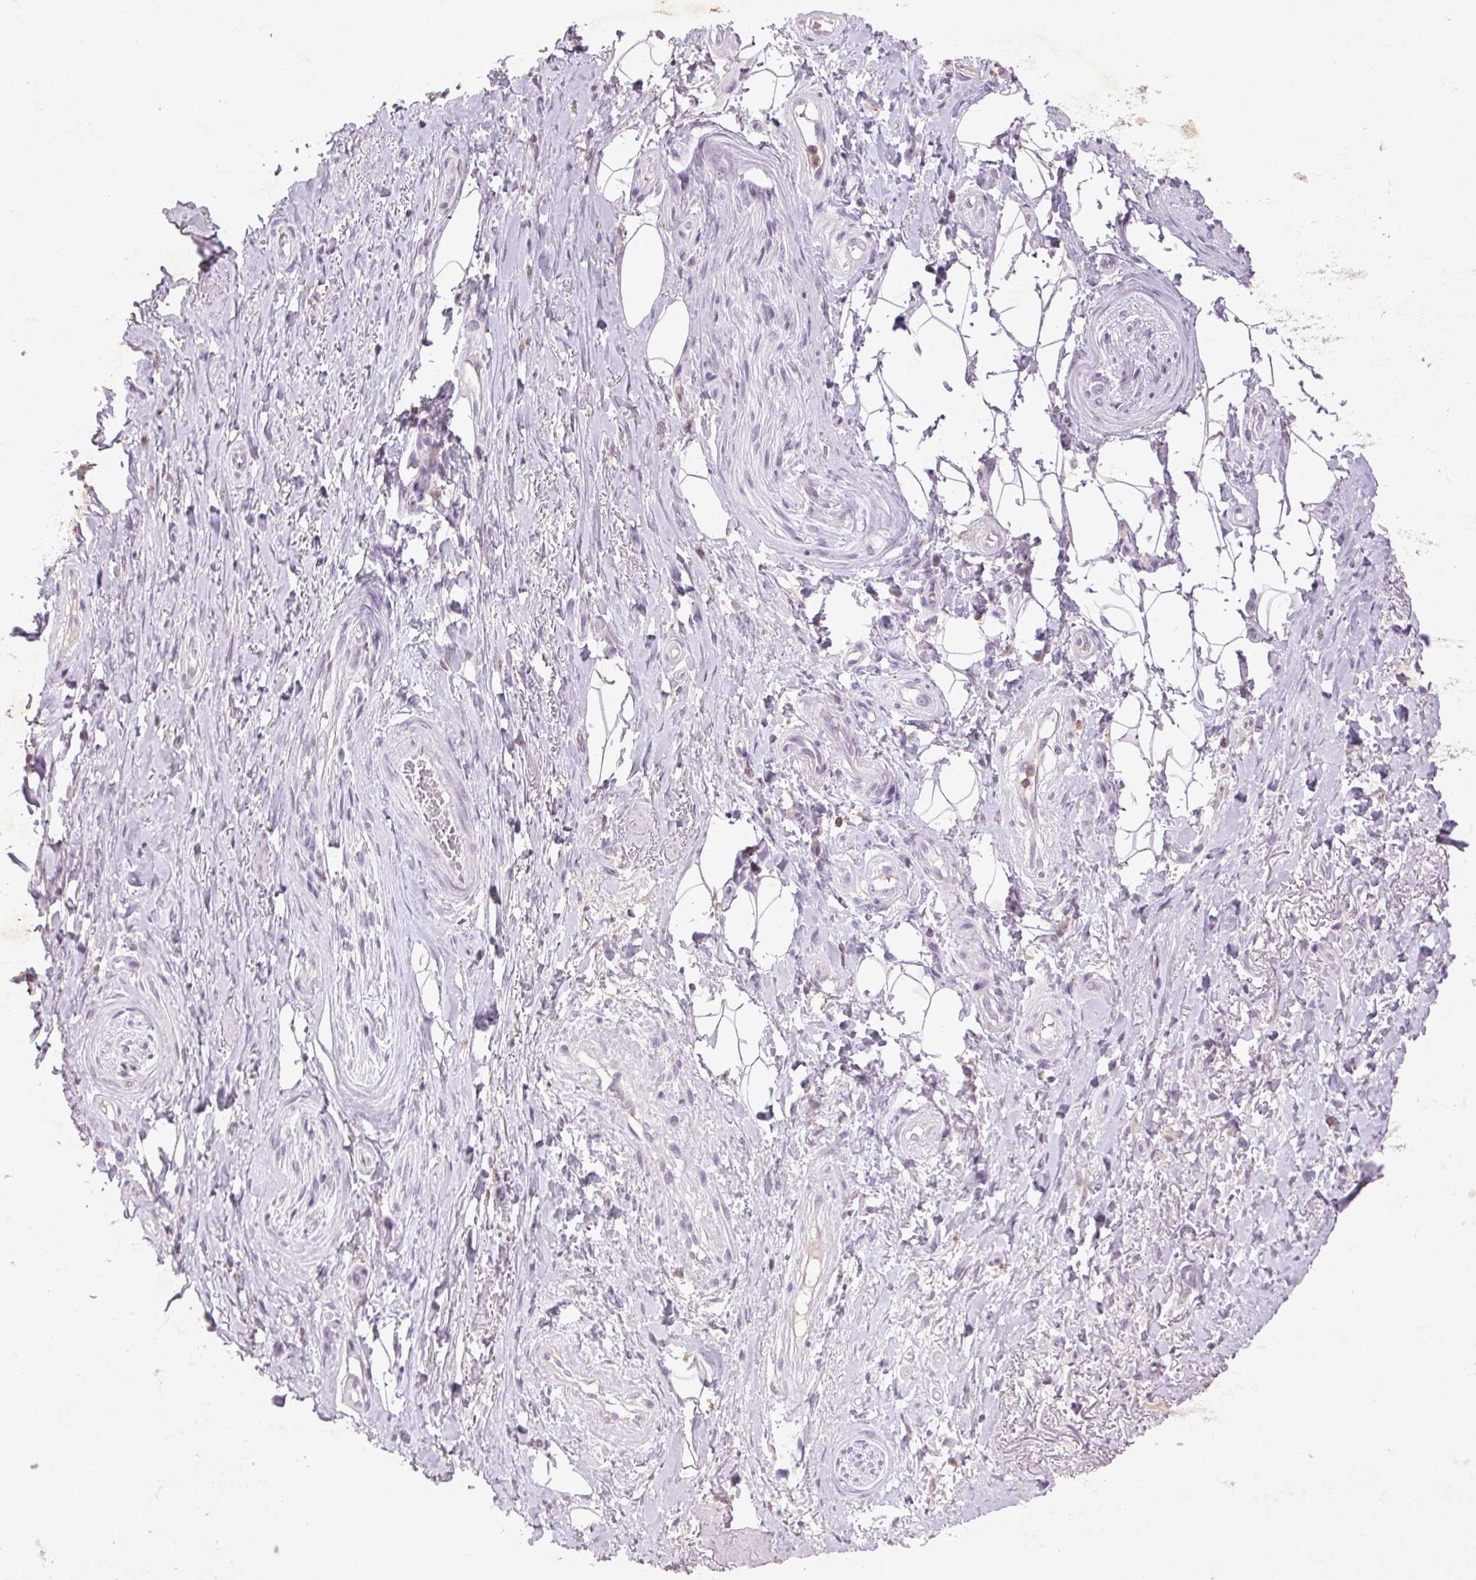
{"staining": {"intensity": "negative", "quantity": "none", "location": "none"}, "tissue": "adipose tissue", "cell_type": "Adipocytes", "image_type": "normal", "snomed": [{"axis": "morphology", "description": "Normal tissue, NOS"}, {"axis": "topography", "description": "Anal"}, {"axis": "topography", "description": "Peripheral nerve tissue"}], "caption": "Adipose tissue stained for a protein using IHC shows no staining adipocytes.", "gene": "FNDC7", "patient": {"sex": "male", "age": 53}}